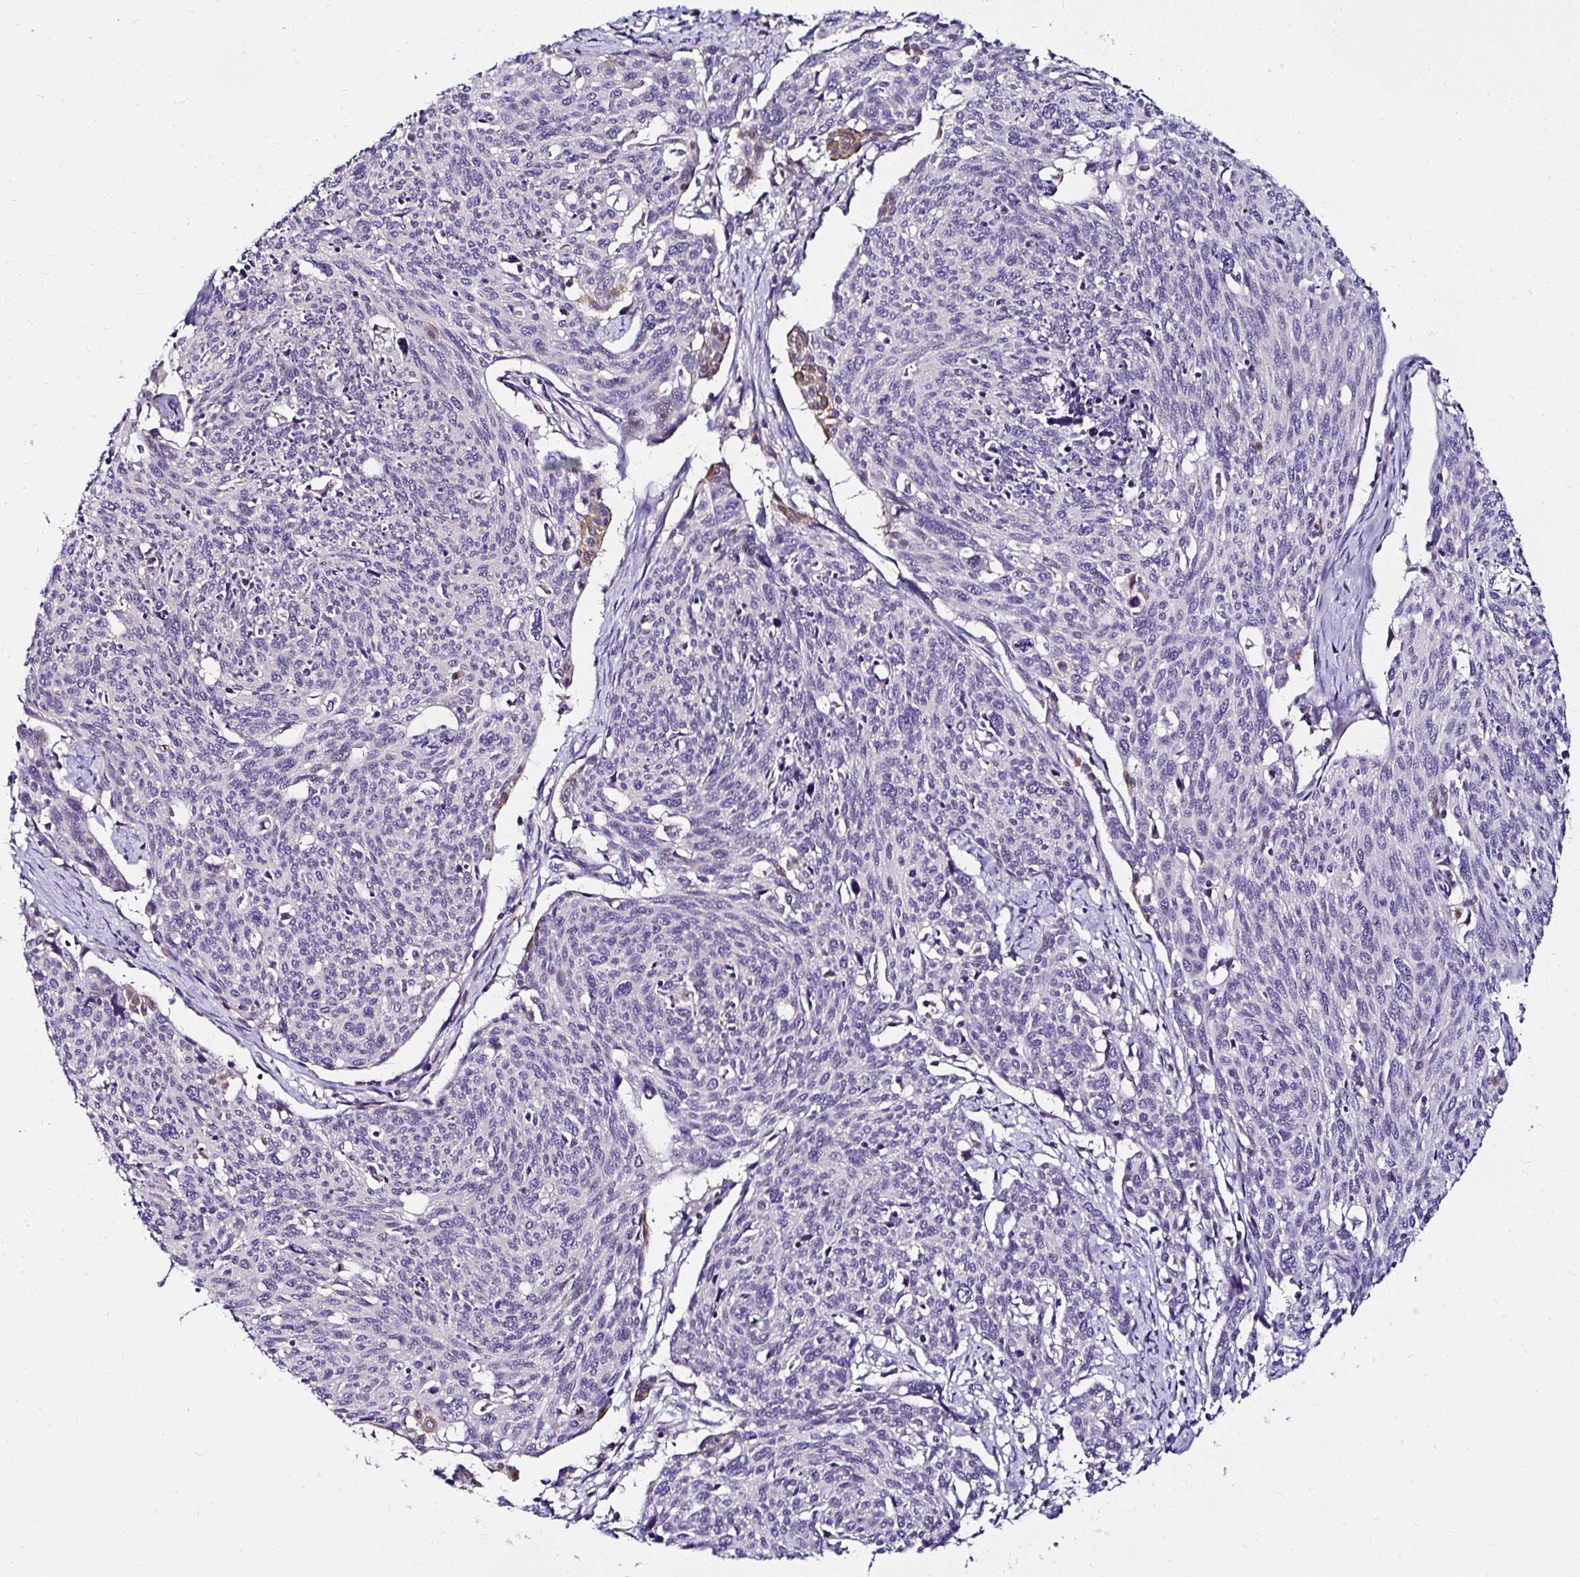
{"staining": {"intensity": "negative", "quantity": "none", "location": "none"}, "tissue": "cervical cancer", "cell_type": "Tumor cells", "image_type": "cancer", "snomed": [{"axis": "morphology", "description": "Squamous cell carcinoma, NOS"}, {"axis": "topography", "description": "Cervix"}], "caption": "Immunohistochemistry (IHC) photomicrograph of neoplastic tissue: human squamous cell carcinoma (cervical) stained with DAB (3,3'-diaminobenzidine) exhibits no significant protein staining in tumor cells.", "gene": "DEPDC5", "patient": {"sex": "female", "age": 49}}